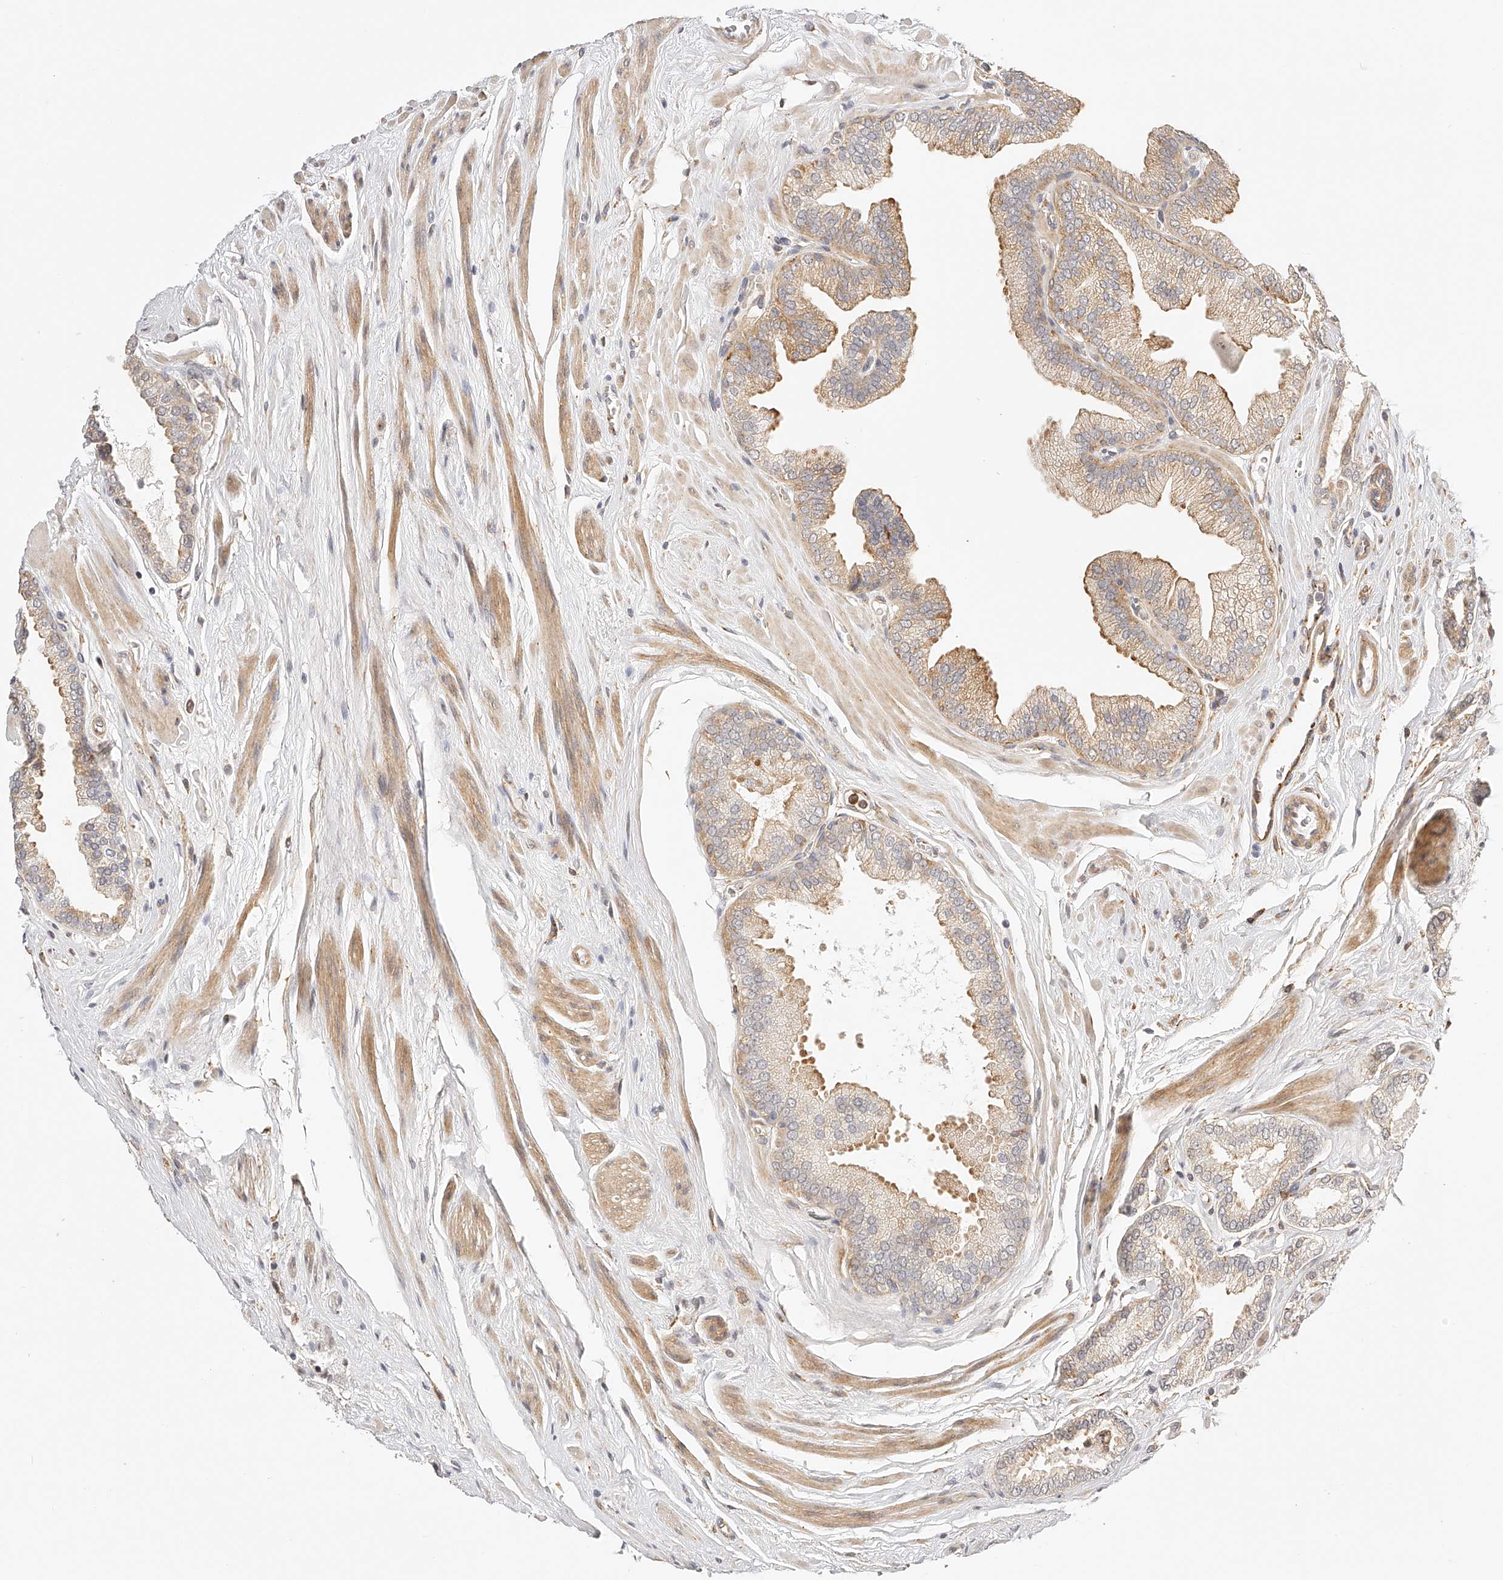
{"staining": {"intensity": "moderate", "quantity": "<25%", "location": "cytoplasmic/membranous"}, "tissue": "prostate cancer", "cell_type": "Tumor cells", "image_type": "cancer", "snomed": [{"axis": "morphology", "description": "Adenocarcinoma, Low grade"}, {"axis": "topography", "description": "Prostate"}], "caption": "Prostate adenocarcinoma (low-grade) stained with a protein marker reveals moderate staining in tumor cells.", "gene": "SYNC", "patient": {"sex": "male", "age": 62}}